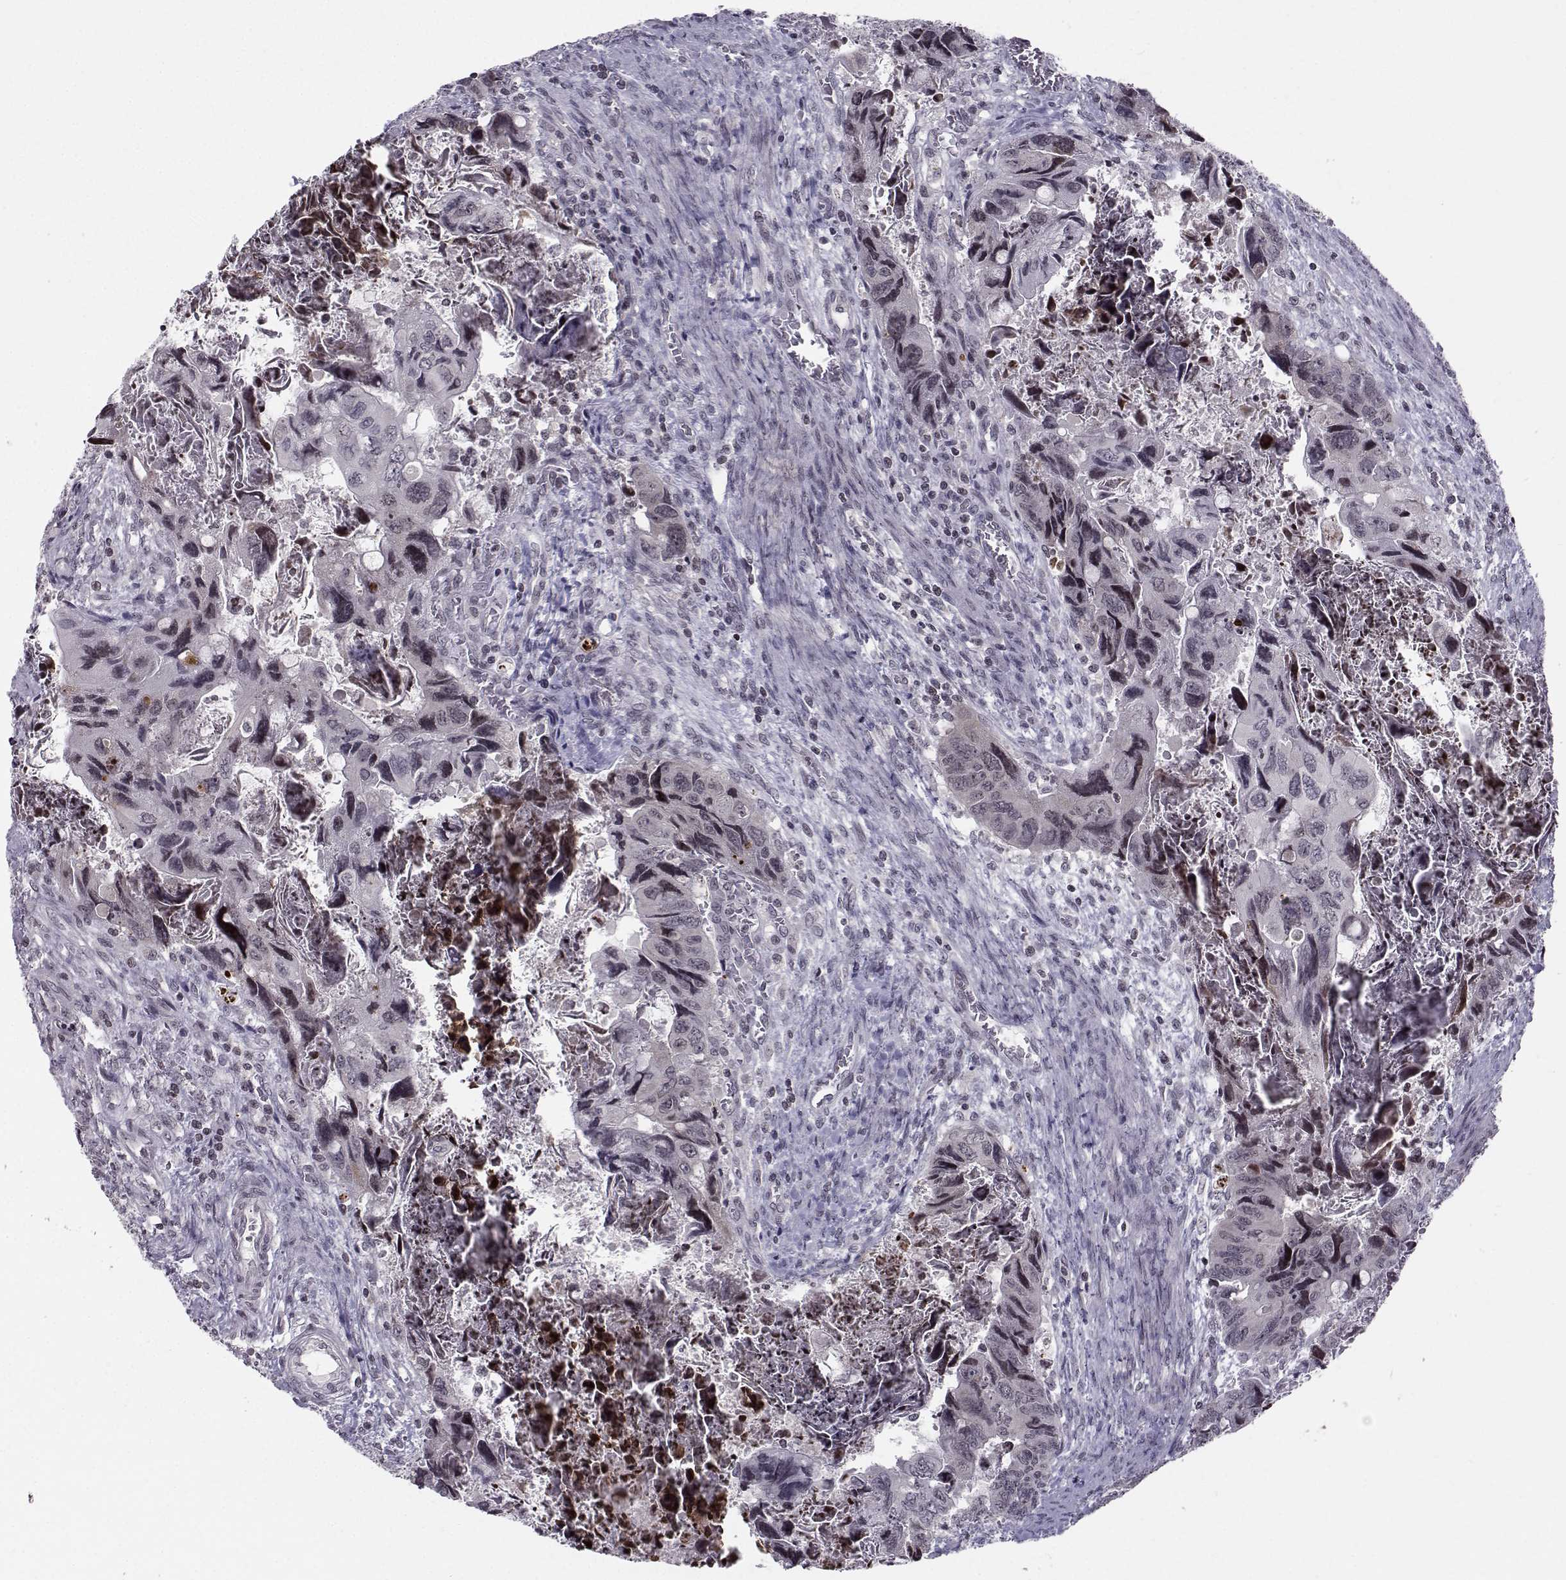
{"staining": {"intensity": "negative", "quantity": "none", "location": "none"}, "tissue": "colorectal cancer", "cell_type": "Tumor cells", "image_type": "cancer", "snomed": [{"axis": "morphology", "description": "Adenocarcinoma, NOS"}, {"axis": "topography", "description": "Rectum"}], "caption": "High magnification brightfield microscopy of adenocarcinoma (colorectal) stained with DAB (brown) and counterstained with hematoxylin (blue): tumor cells show no significant expression.", "gene": "MARCHF4", "patient": {"sex": "male", "age": 62}}